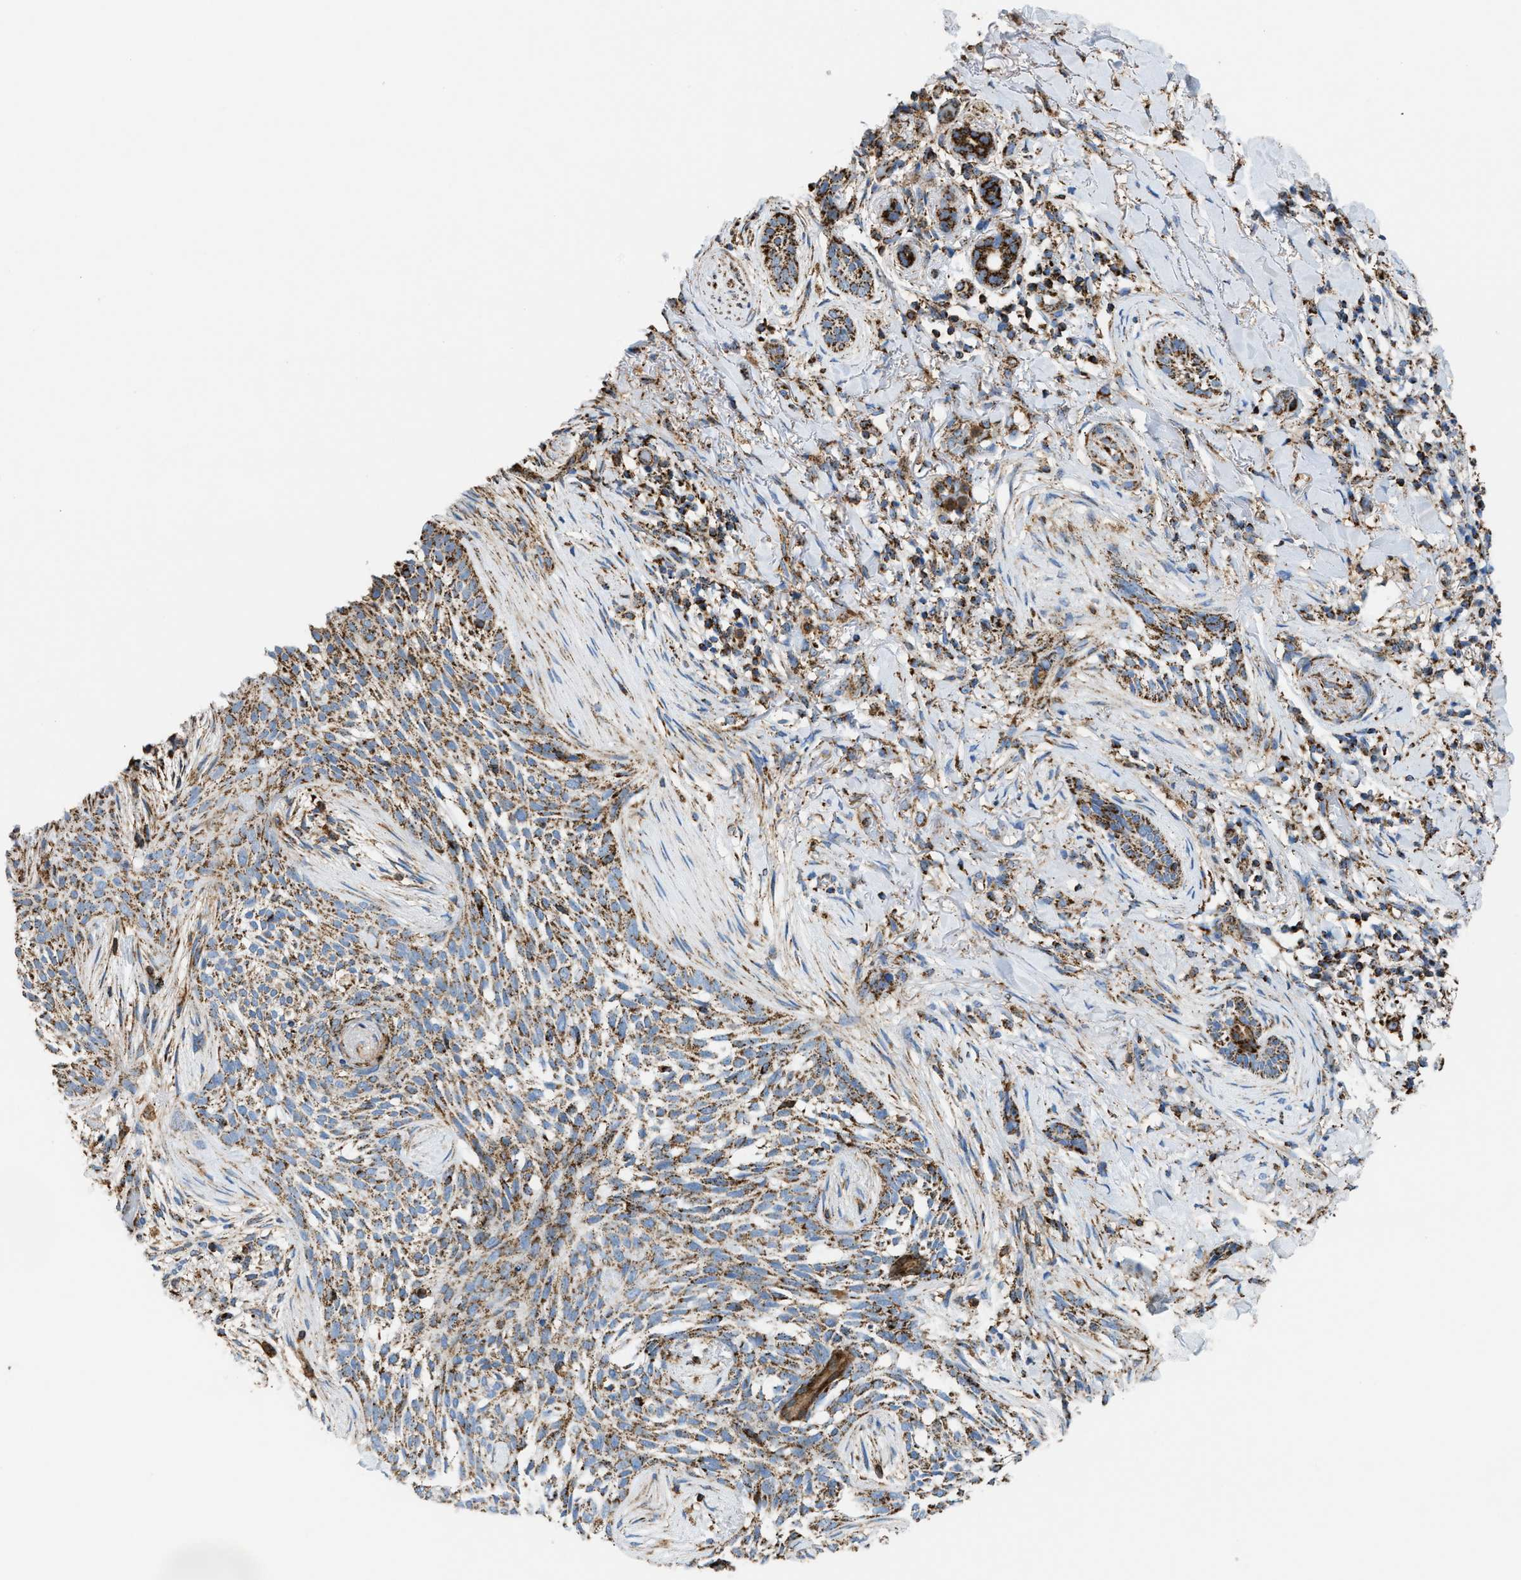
{"staining": {"intensity": "moderate", "quantity": ">75%", "location": "cytoplasmic/membranous"}, "tissue": "skin cancer", "cell_type": "Tumor cells", "image_type": "cancer", "snomed": [{"axis": "morphology", "description": "Basal cell carcinoma"}, {"axis": "topography", "description": "Skin"}], "caption": "Skin basal cell carcinoma tissue exhibits moderate cytoplasmic/membranous expression in about >75% of tumor cells, visualized by immunohistochemistry. The staining was performed using DAB, with brown indicating positive protein expression. Nuclei are stained blue with hematoxylin.", "gene": "ECHS1", "patient": {"sex": "female", "age": 88}}